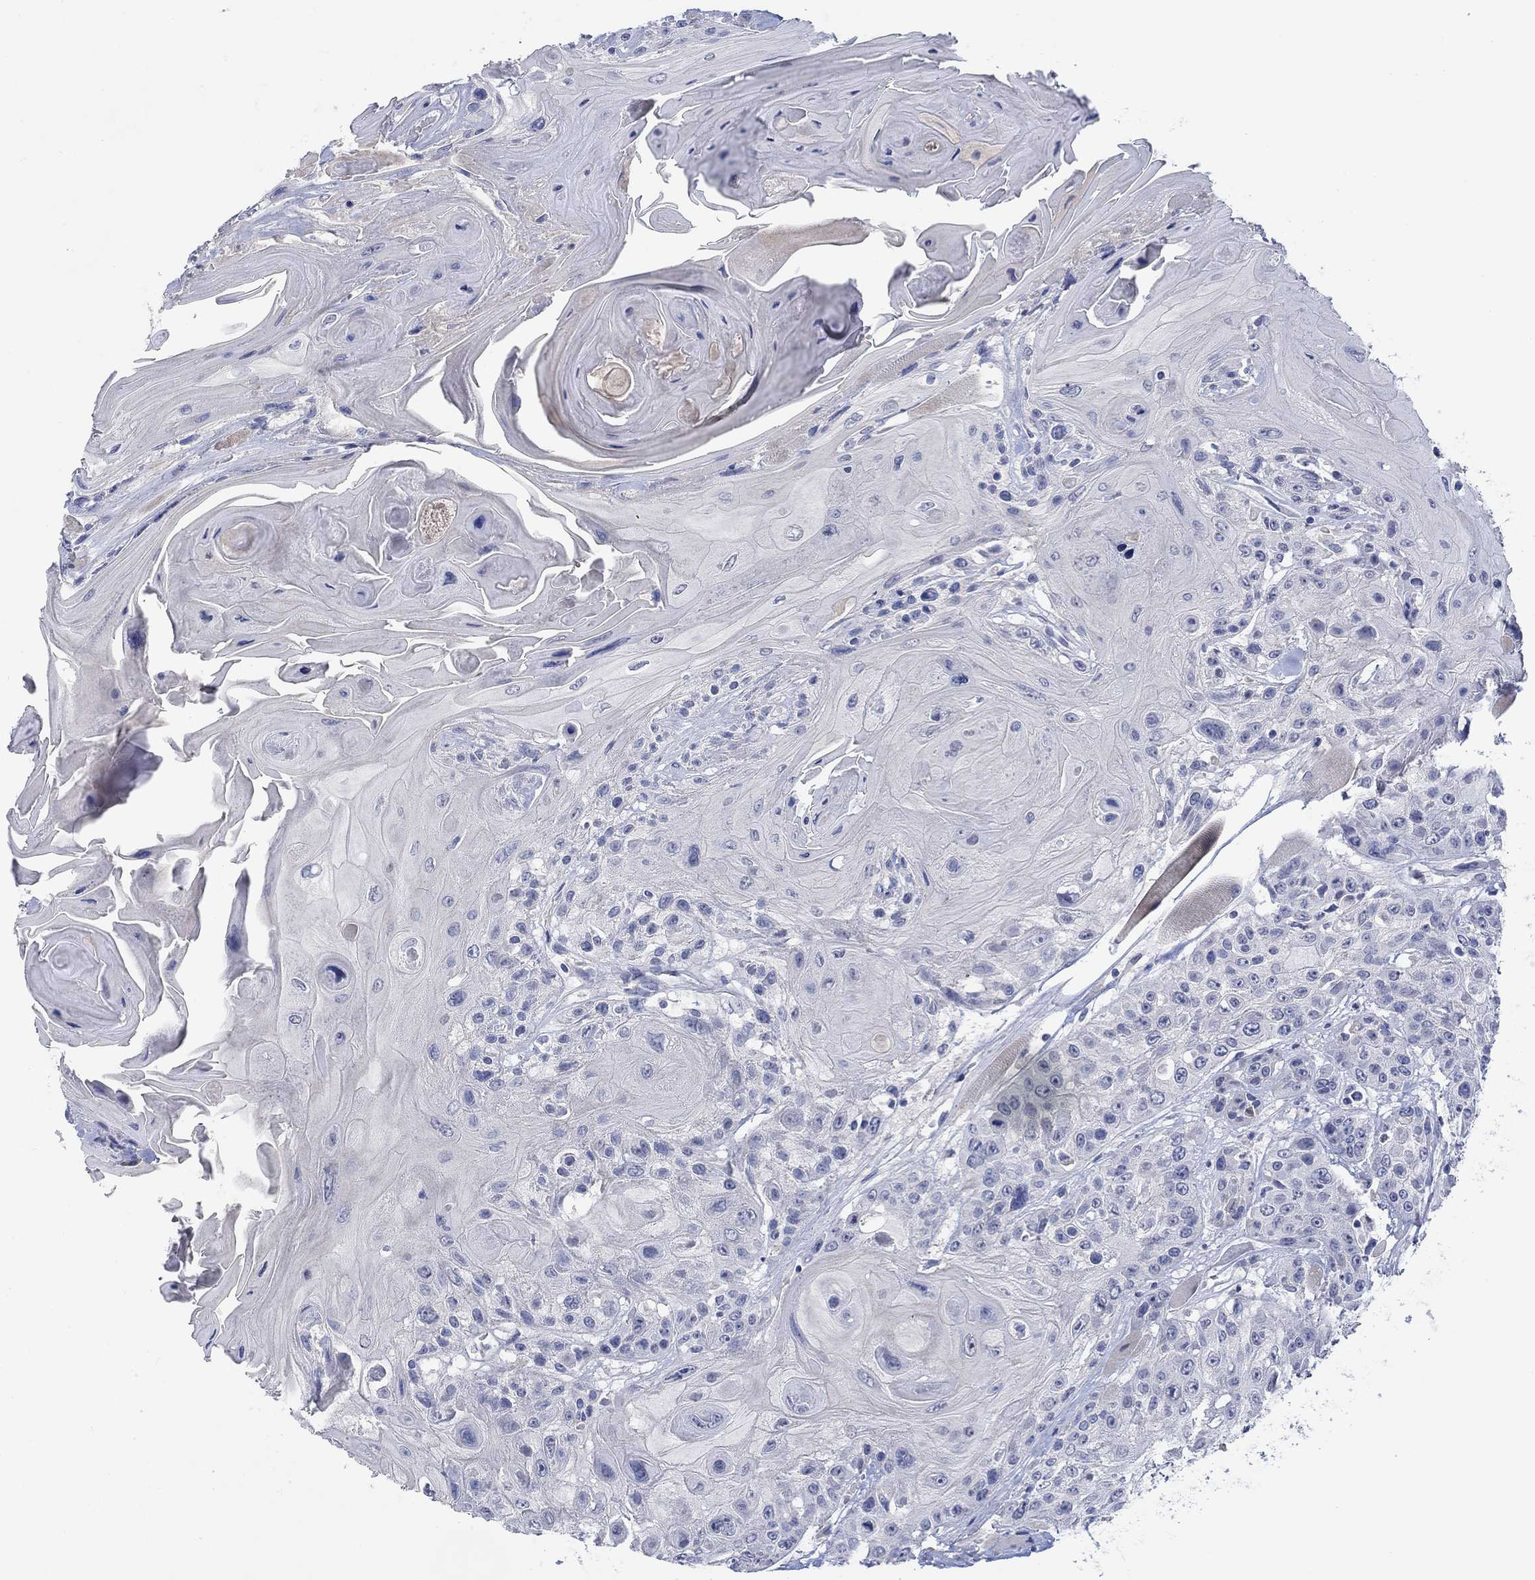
{"staining": {"intensity": "negative", "quantity": "none", "location": "none"}, "tissue": "head and neck cancer", "cell_type": "Tumor cells", "image_type": "cancer", "snomed": [{"axis": "morphology", "description": "Squamous cell carcinoma, NOS"}, {"axis": "topography", "description": "Head-Neck"}], "caption": "High power microscopy histopathology image of an immunohistochemistry (IHC) image of head and neck squamous cell carcinoma, revealing no significant staining in tumor cells.", "gene": "DLK1", "patient": {"sex": "female", "age": 59}}